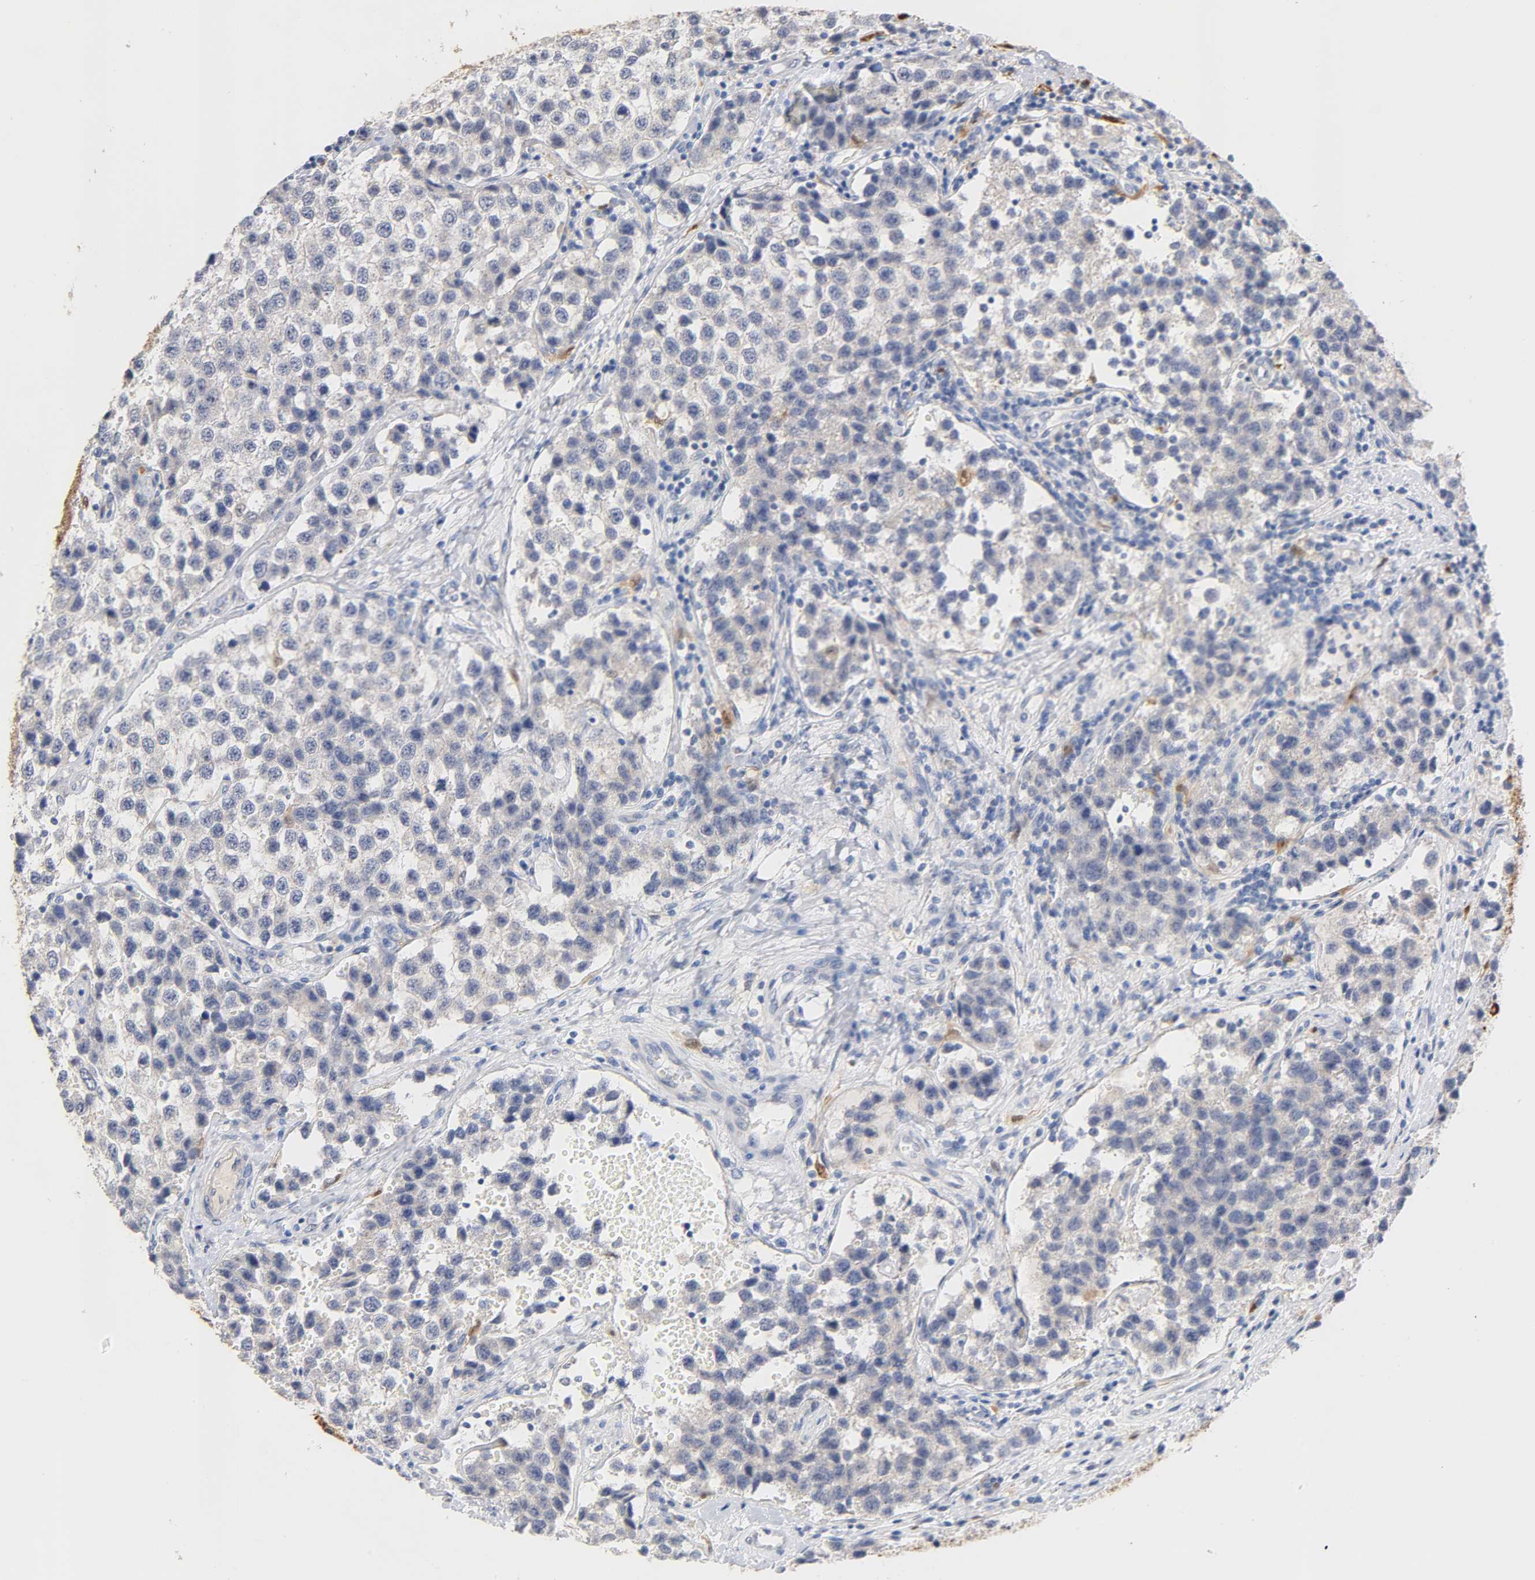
{"staining": {"intensity": "negative", "quantity": "none", "location": "none"}, "tissue": "testis cancer", "cell_type": "Tumor cells", "image_type": "cancer", "snomed": [{"axis": "morphology", "description": "Seminoma, NOS"}, {"axis": "topography", "description": "Testis"}], "caption": "High power microscopy histopathology image of an IHC photomicrograph of testis cancer (seminoma), revealing no significant expression in tumor cells.", "gene": "IL18", "patient": {"sex": "male", "age": 39}}